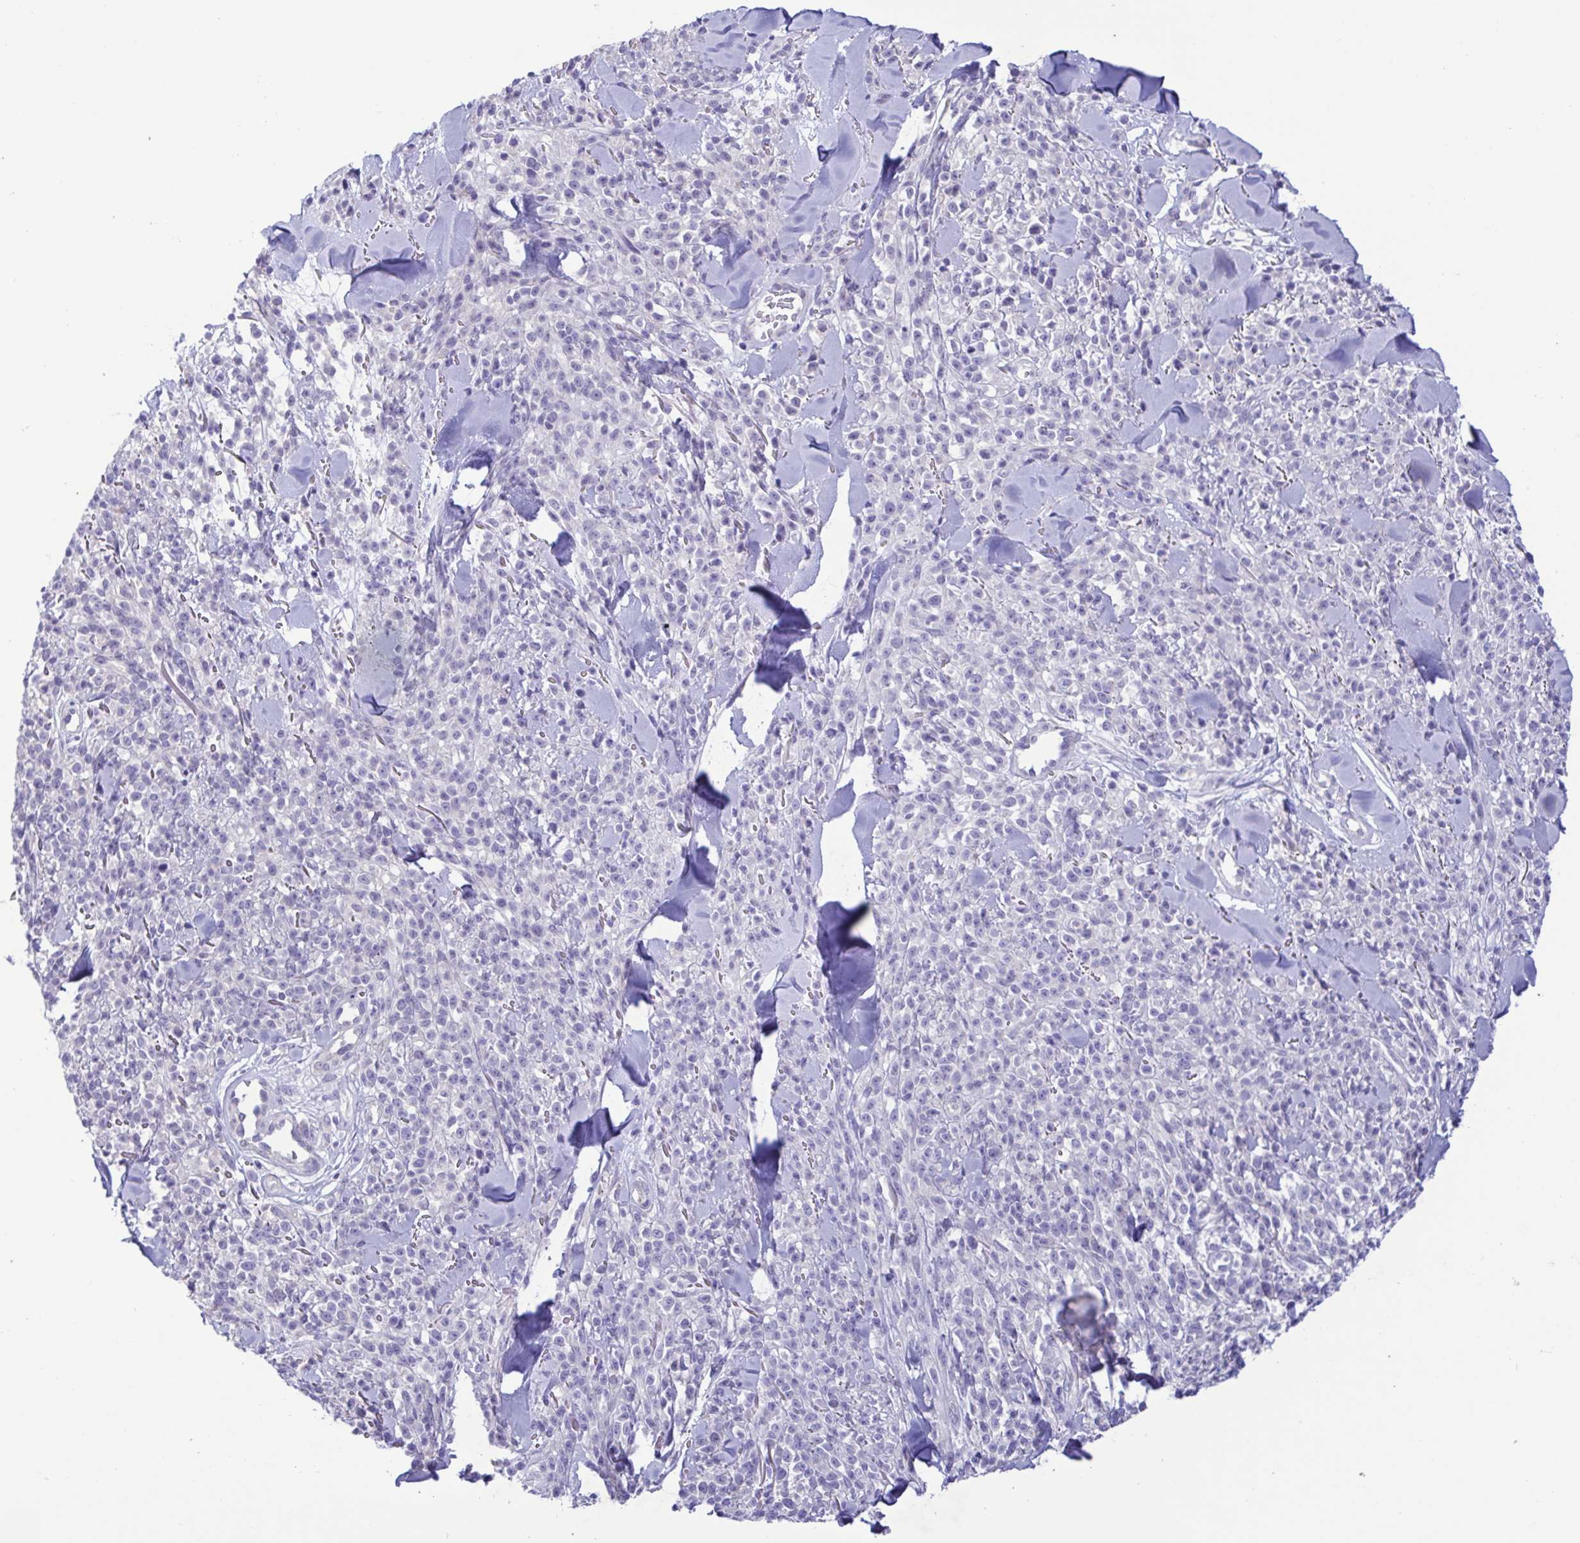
{"staining": {"intensity": "negative", "quantity": "none", "location": "none"}, "tissue": "melanoma", "cell_type": "Tumor cells", "image_type": "cancer", "snomed": [{"axis": "morphology", "description": "Malignant melanoma, NOS"}, {"axis": "topography", "description": "Skin"}, {"axis": "topography", "description": "Skin of trunk"}], "caption": "This is an IHC photomicrograph of human malignant melanoma. There is no staining in tumor cells.", "gene": "TNNI3", "patient": {"sex": "male", "age": 74}}